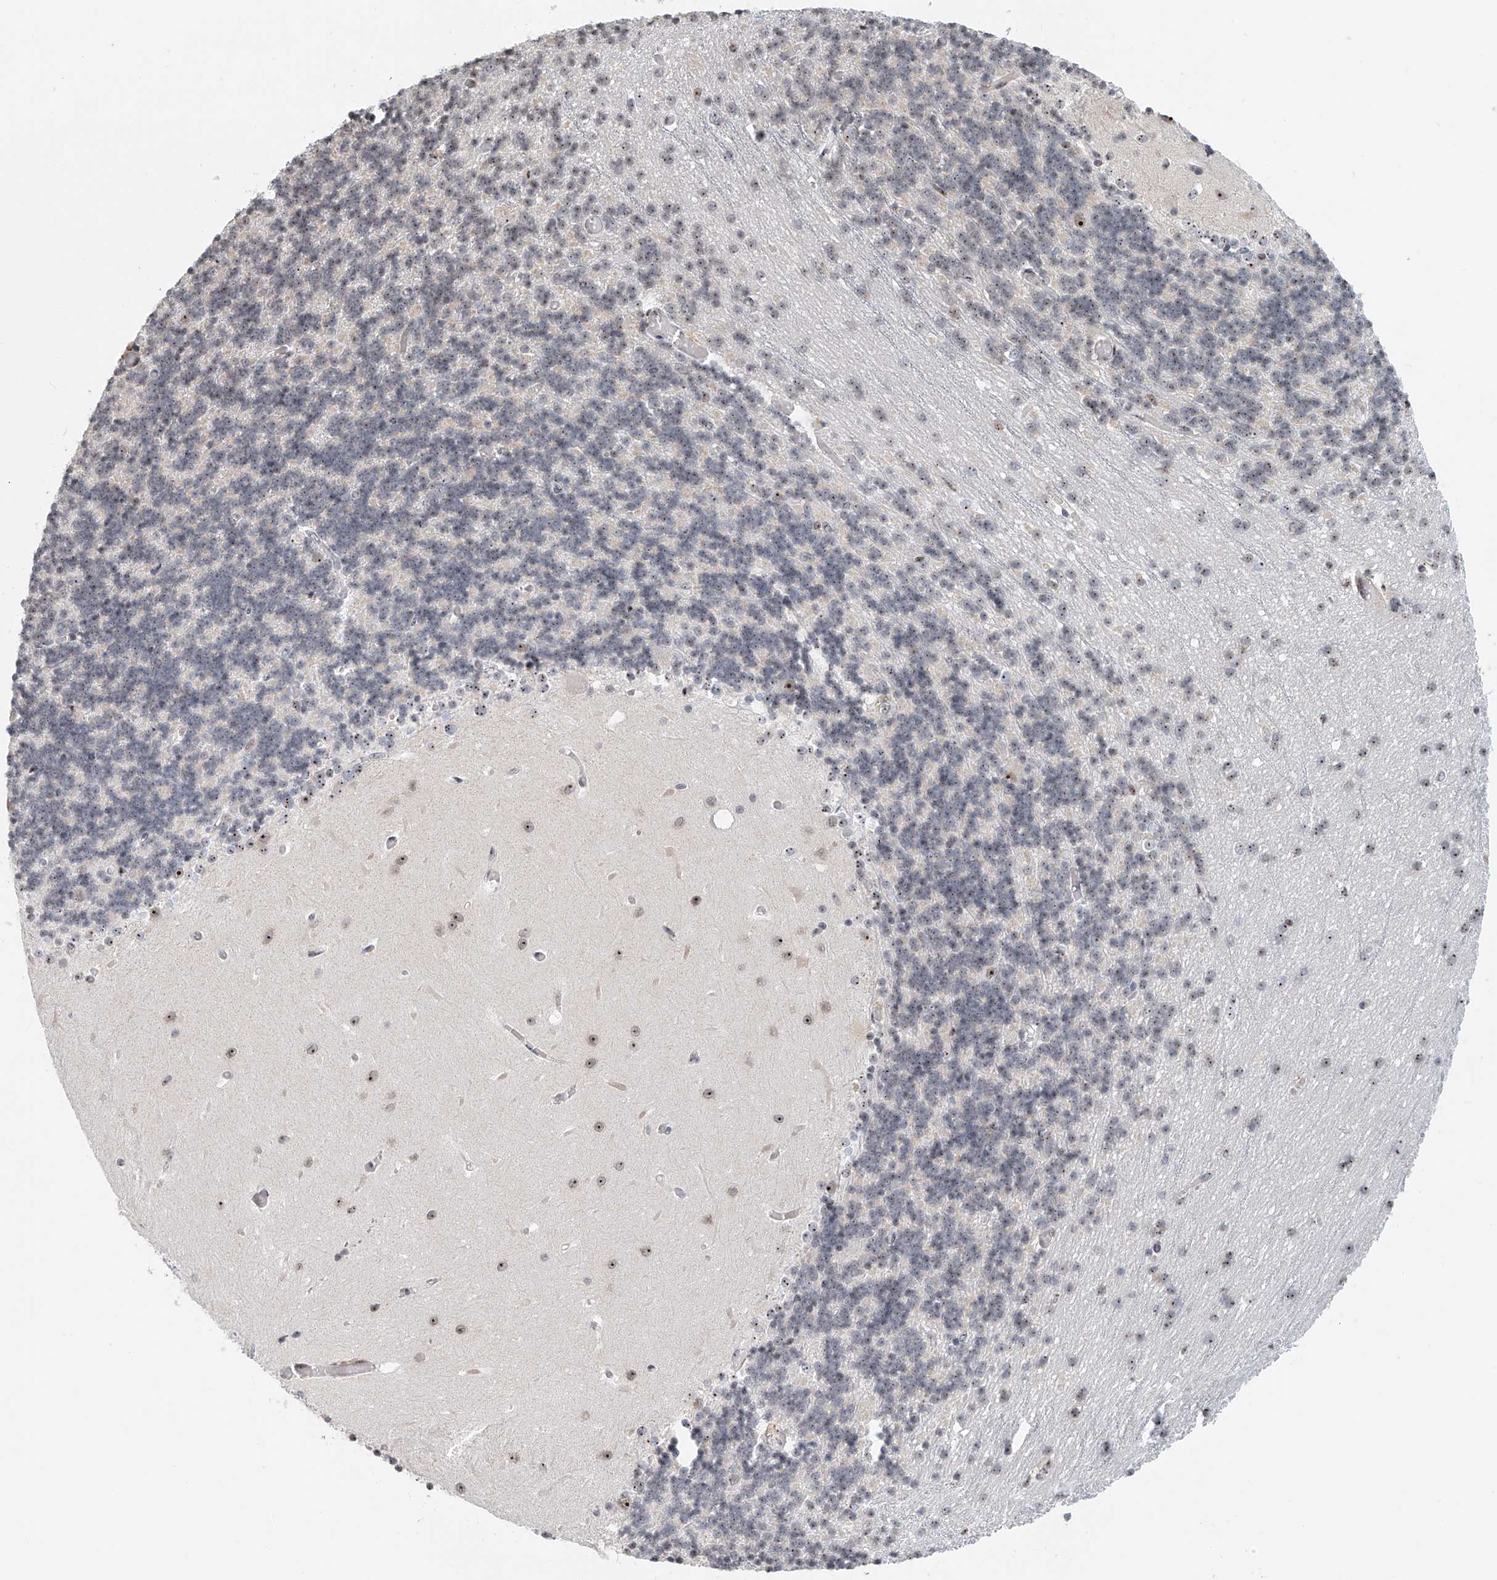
{"staining": {"intensity": "moderate", "quantity": "25%-75%", "location": "nuclear"}, "tissue": "cerebellum", "cell_type": "Cells in granular layer", "image_type": "normal", "snomed": [{"axis": "morphology", "description": "Normal tissue, NOS"}, {"axis": "topography", "description": "Cerebellum"}], "caption": "Immunohistochemical staining of normal cerebellum shows medium levels of moderate nuclear positivity in about 25%-75% of cells in granular layer. The staining was performed using DAB (3,3'-diaminobenzidine) to visualize the protein expression in brown, while the nuclei were stained in blue with hematoxylin (Magnification: 20x).", "gene": "PRUNE2", "patient": {"sex": "male", "age": 37}}